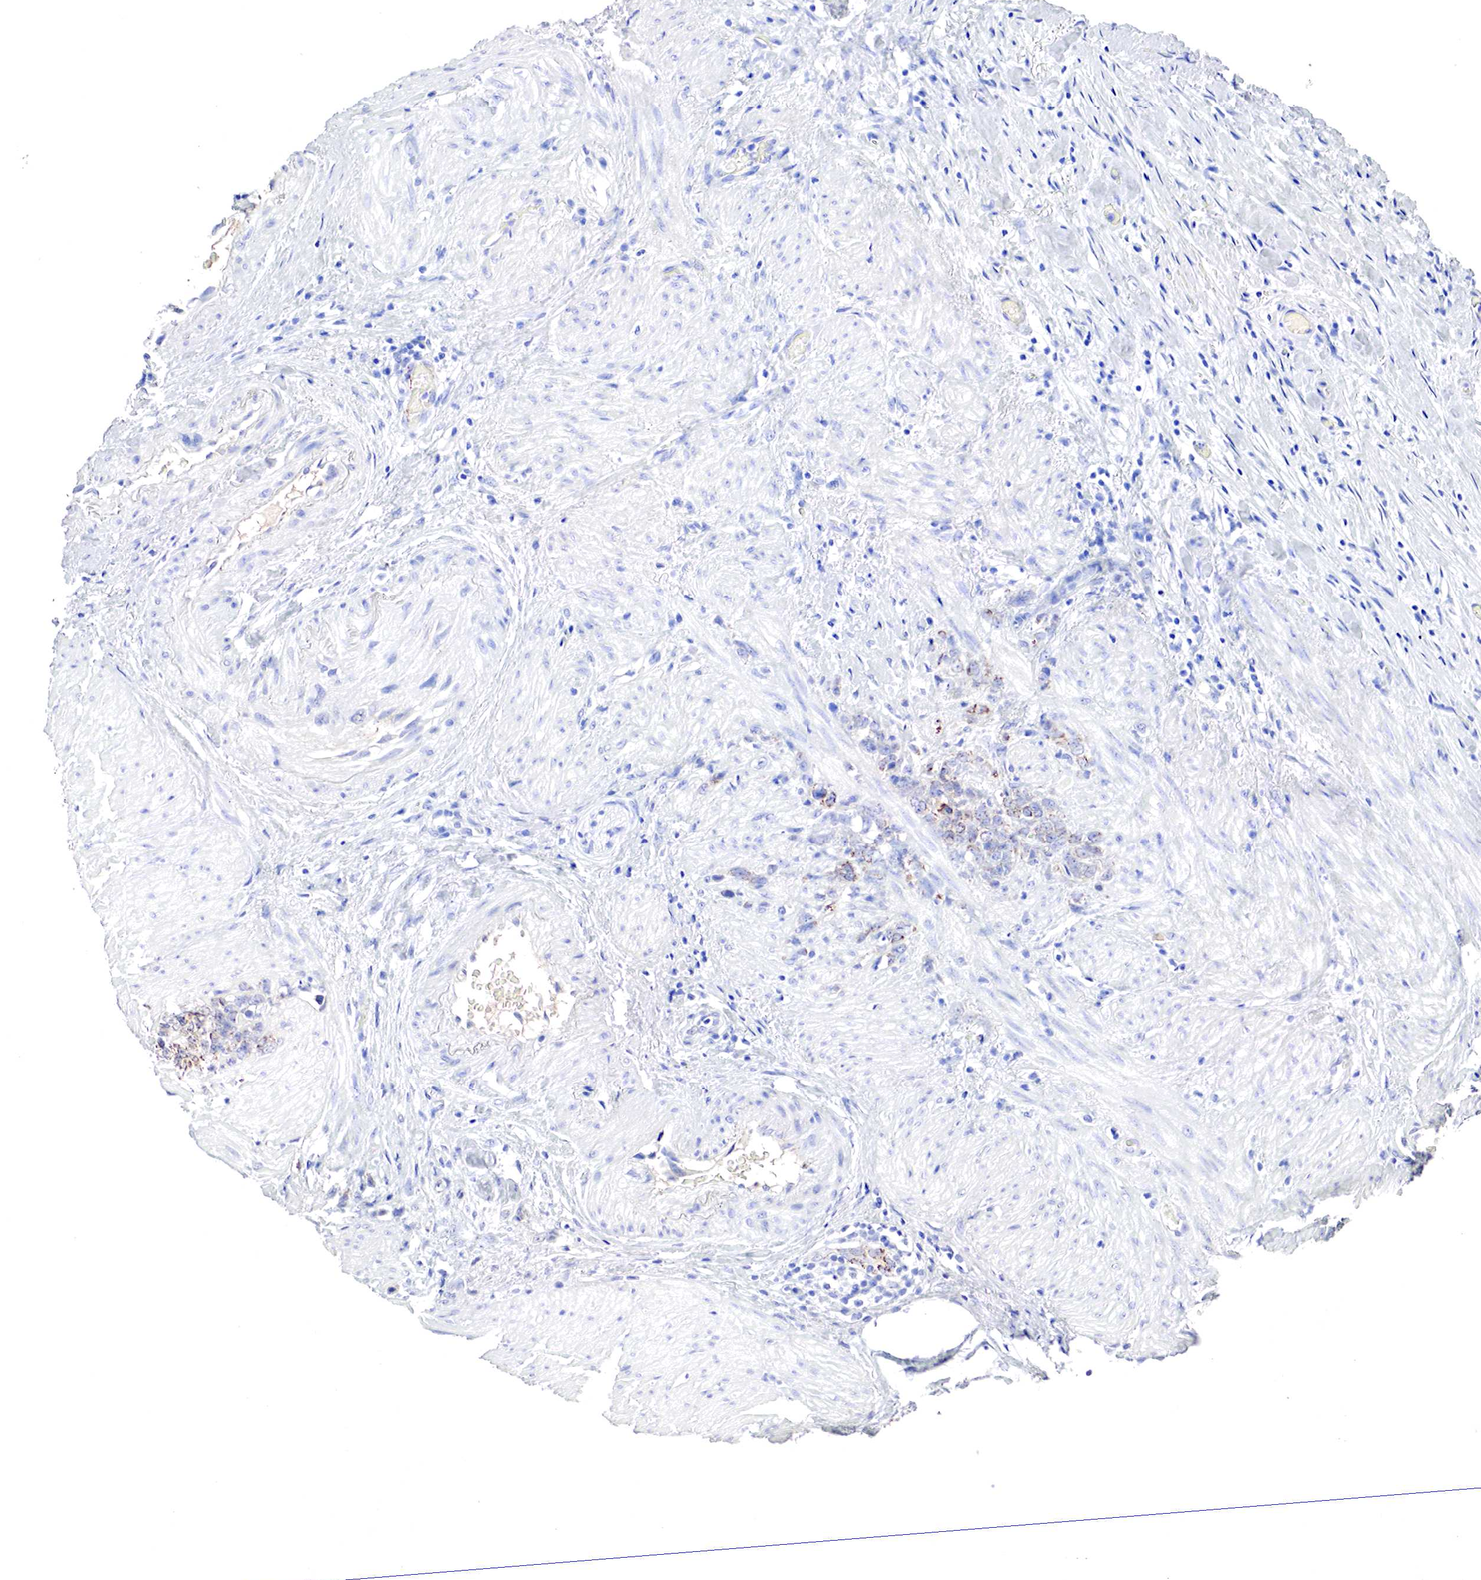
{"staining": {"intensity": "weak", "quantity": "<25%", "location": "cytoplasmic/membranous"}, "tissue": "stomach cancer", "cell_type": "Tumor cells", "image_type": "cancer", "snomed": [{"axis": "morphology", "description": "Adenocarcinoma, NOS"}, {"axis": "topography", "description": "Stomach, lower"}], "caption": "Immunohistochemical staining of human adenocarcinoma (stomach) reveals no significant expression in tumor cells.", "gene": "OTC", "patient": {"sex": "male", "age": 88}}